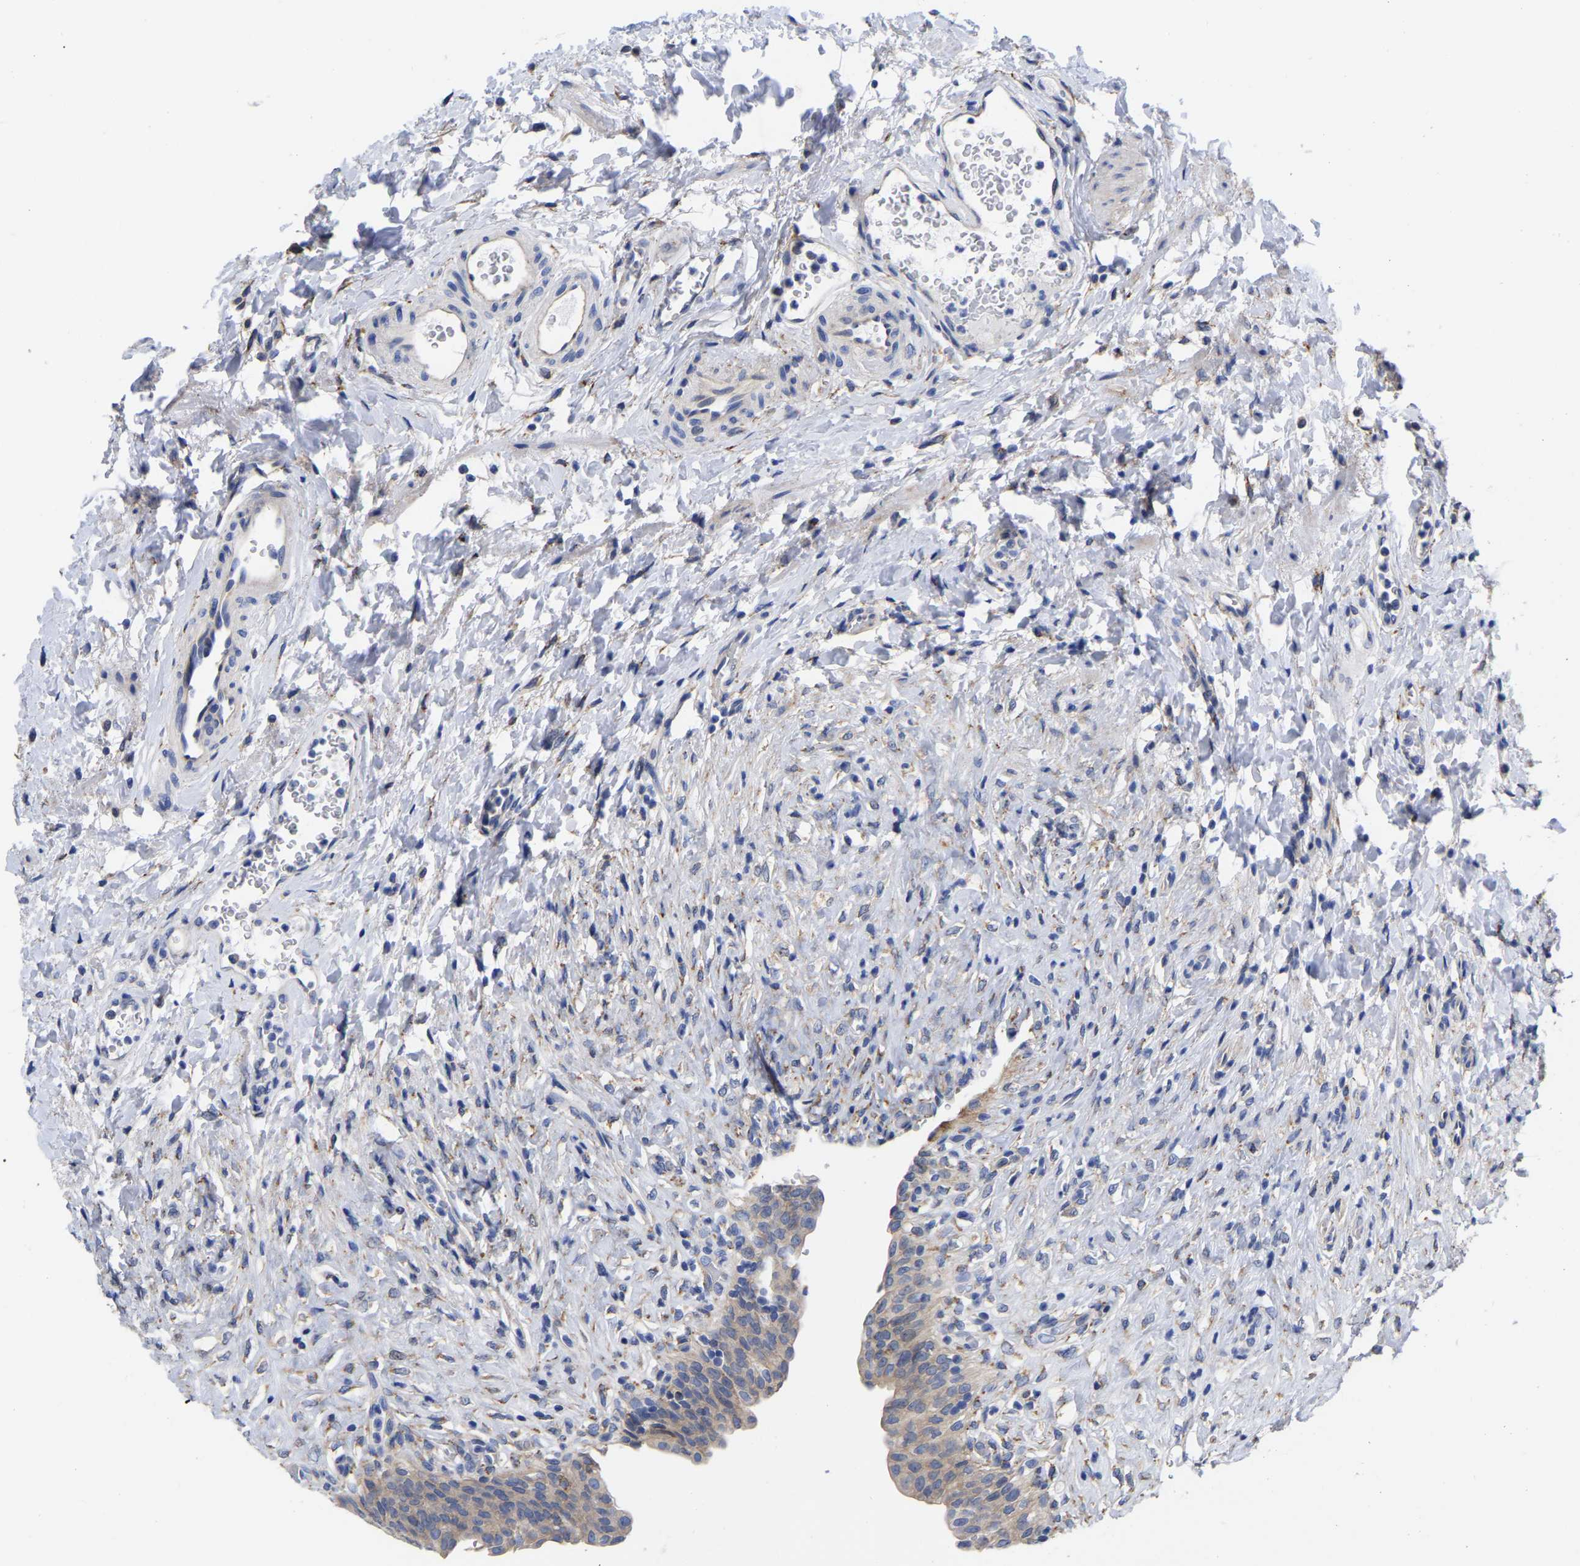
{"staining": {"intensity": "moderate", "quantity": ">75%", "location": "cytoplasmic/membranous"}, "tissue": "urinary bladder", "cell_type": "Urothelial cells", "image_type": "normal", "snomed": [{"axis": "morphology", "description": "Urothelial carcinoma, High grade"}, {"axis": "topography", "description": "Urinary bladder"}], "caption": "Protein expression analysis of normal urinary bladder shows moderate cytoplasmic/membranous positivity in approximately >75% of urothelial cells. (DAB (3,3'-diaminobenzidine) IHC, brown staining for protein, blue staining for nuclei).", "gene": "CFAP298", "patient": {"sex": "male", "age": 46}}